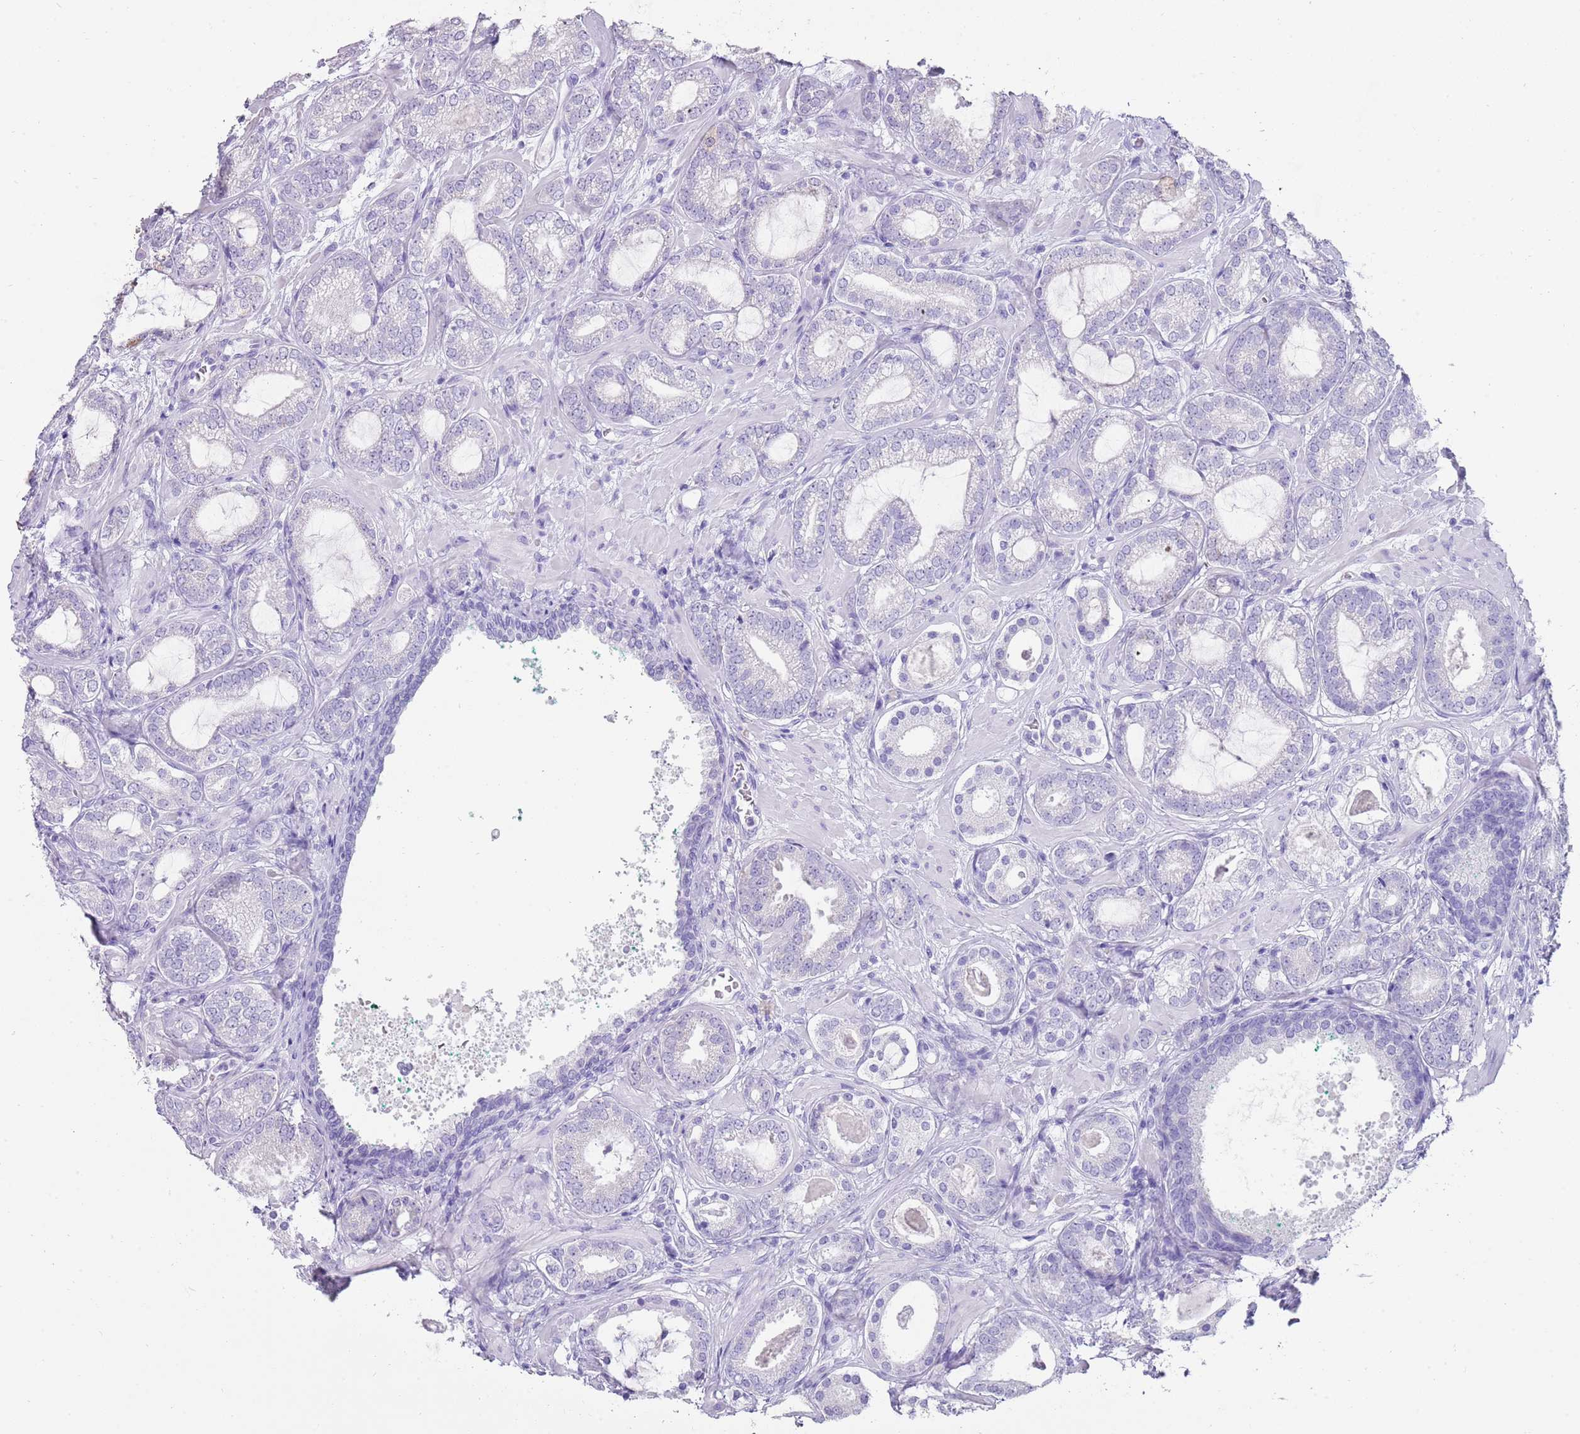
{"staining": {"intensity": "negative", "quantity": "none", "location": "none"}, "tissue": "prostate cancer", "cell_type": "Tumor cells", "image_type": "cancer", "snomed": [{"axis": "morphology", "description": "Adenocarcinoma, High grade"}, {"axis": "topography", "description": "Prostate"}], "caption": "This is an immunohistochemistry image of prostate adenocarcinoma (high-grade). There is no expression in tumor cells.", "gene": "NBPF3", "patient": {"sex": "male", "age": 60}}